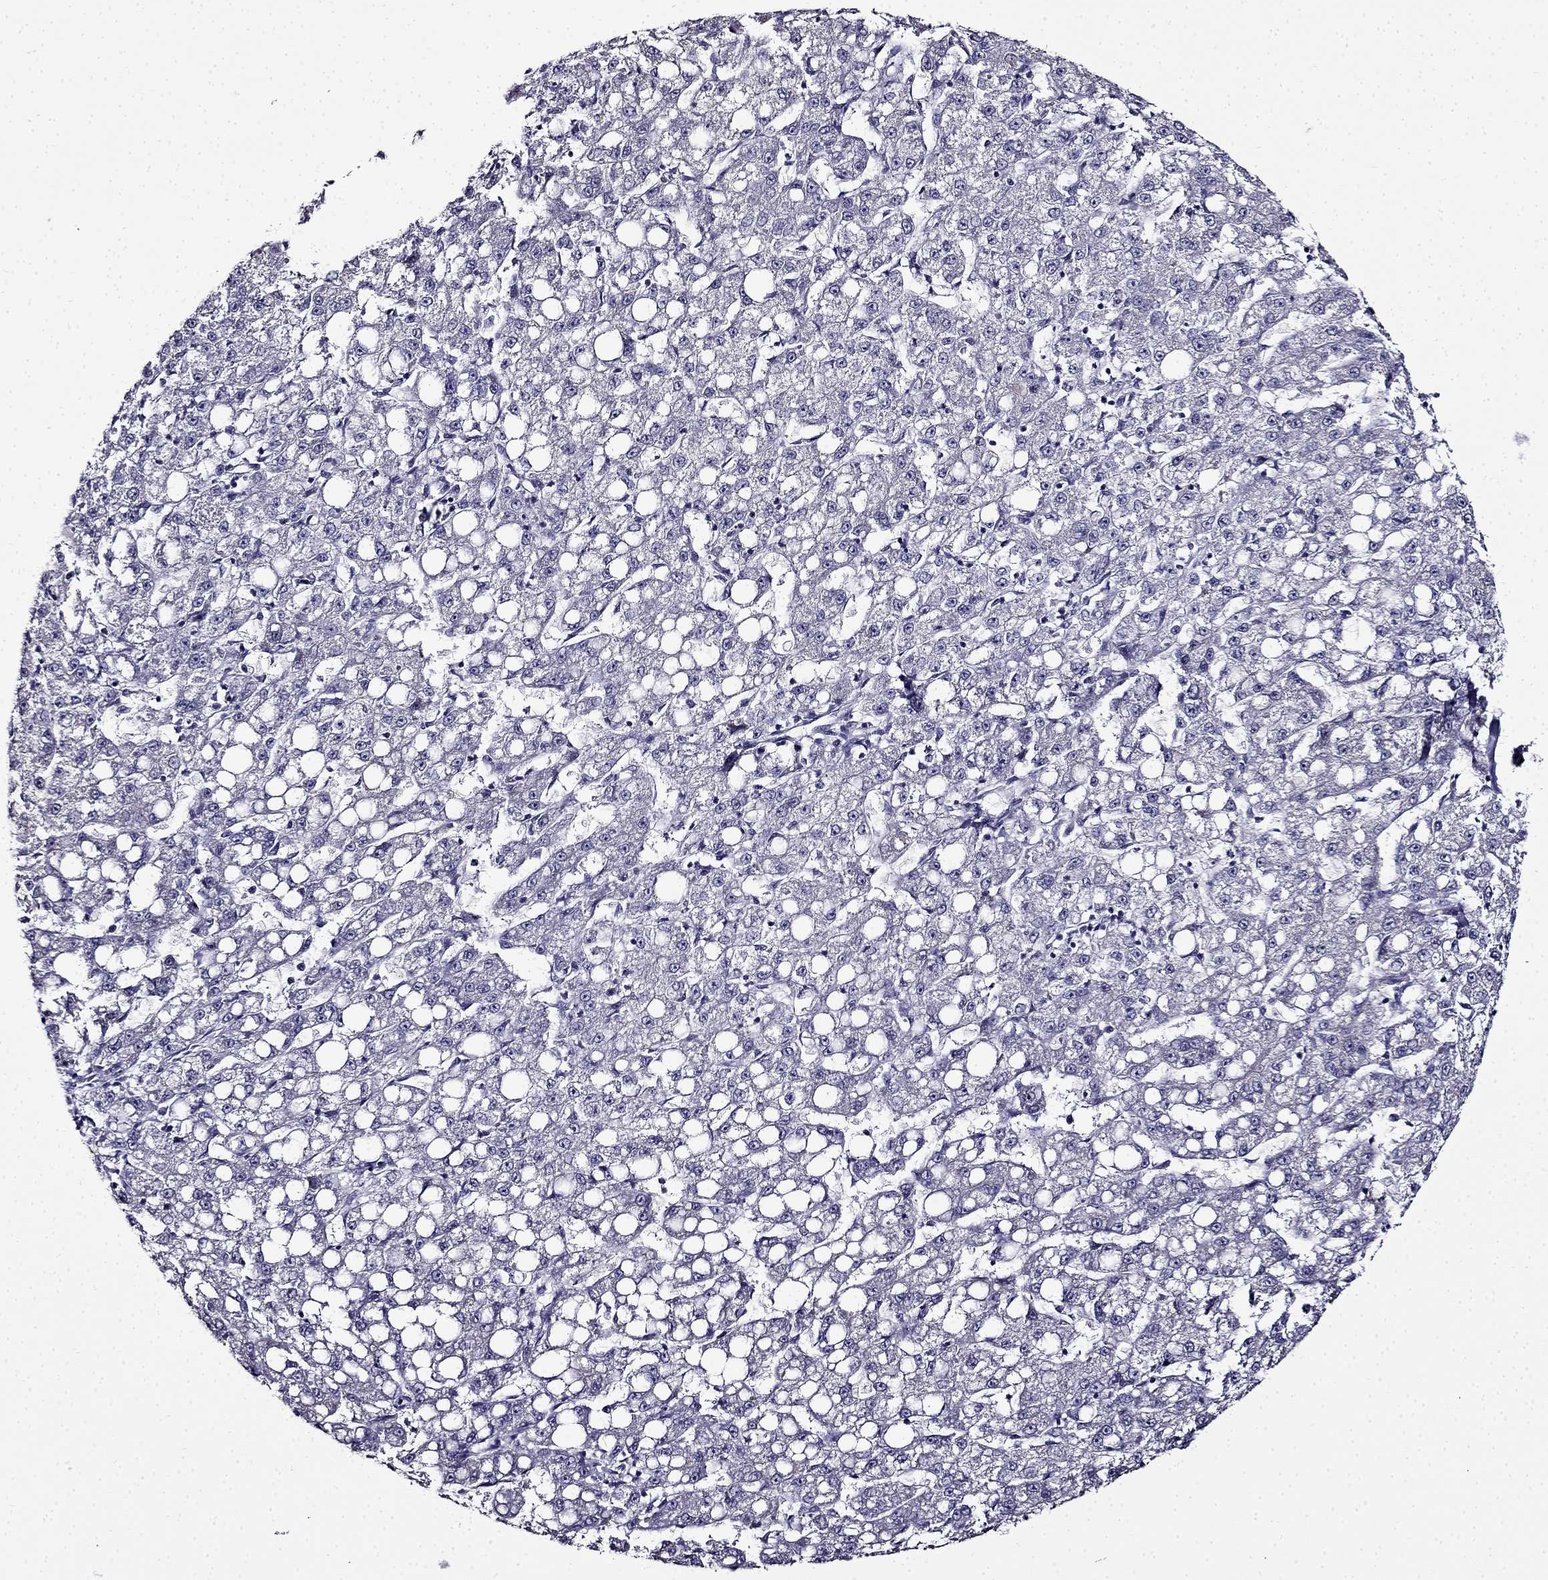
{"staining": {"intensity": "negative", "quantity": "none", "location": "none"}, "tissue": "liver cancer", "cell_type": "Tumor cells", "image_type": "cancer", "snomed": [{"axis": "morphology", "description": "Carcinoma, Hepatocellular, NOS"}, {"axis": "topography", "description": "Liver"}], "caption": "Immunohistochemistry of human liver hepatocellular carcinoma shows no staining in tumor cells.", "gene": "TMEM266", "patient": {"sex": "female", "age": 65}}